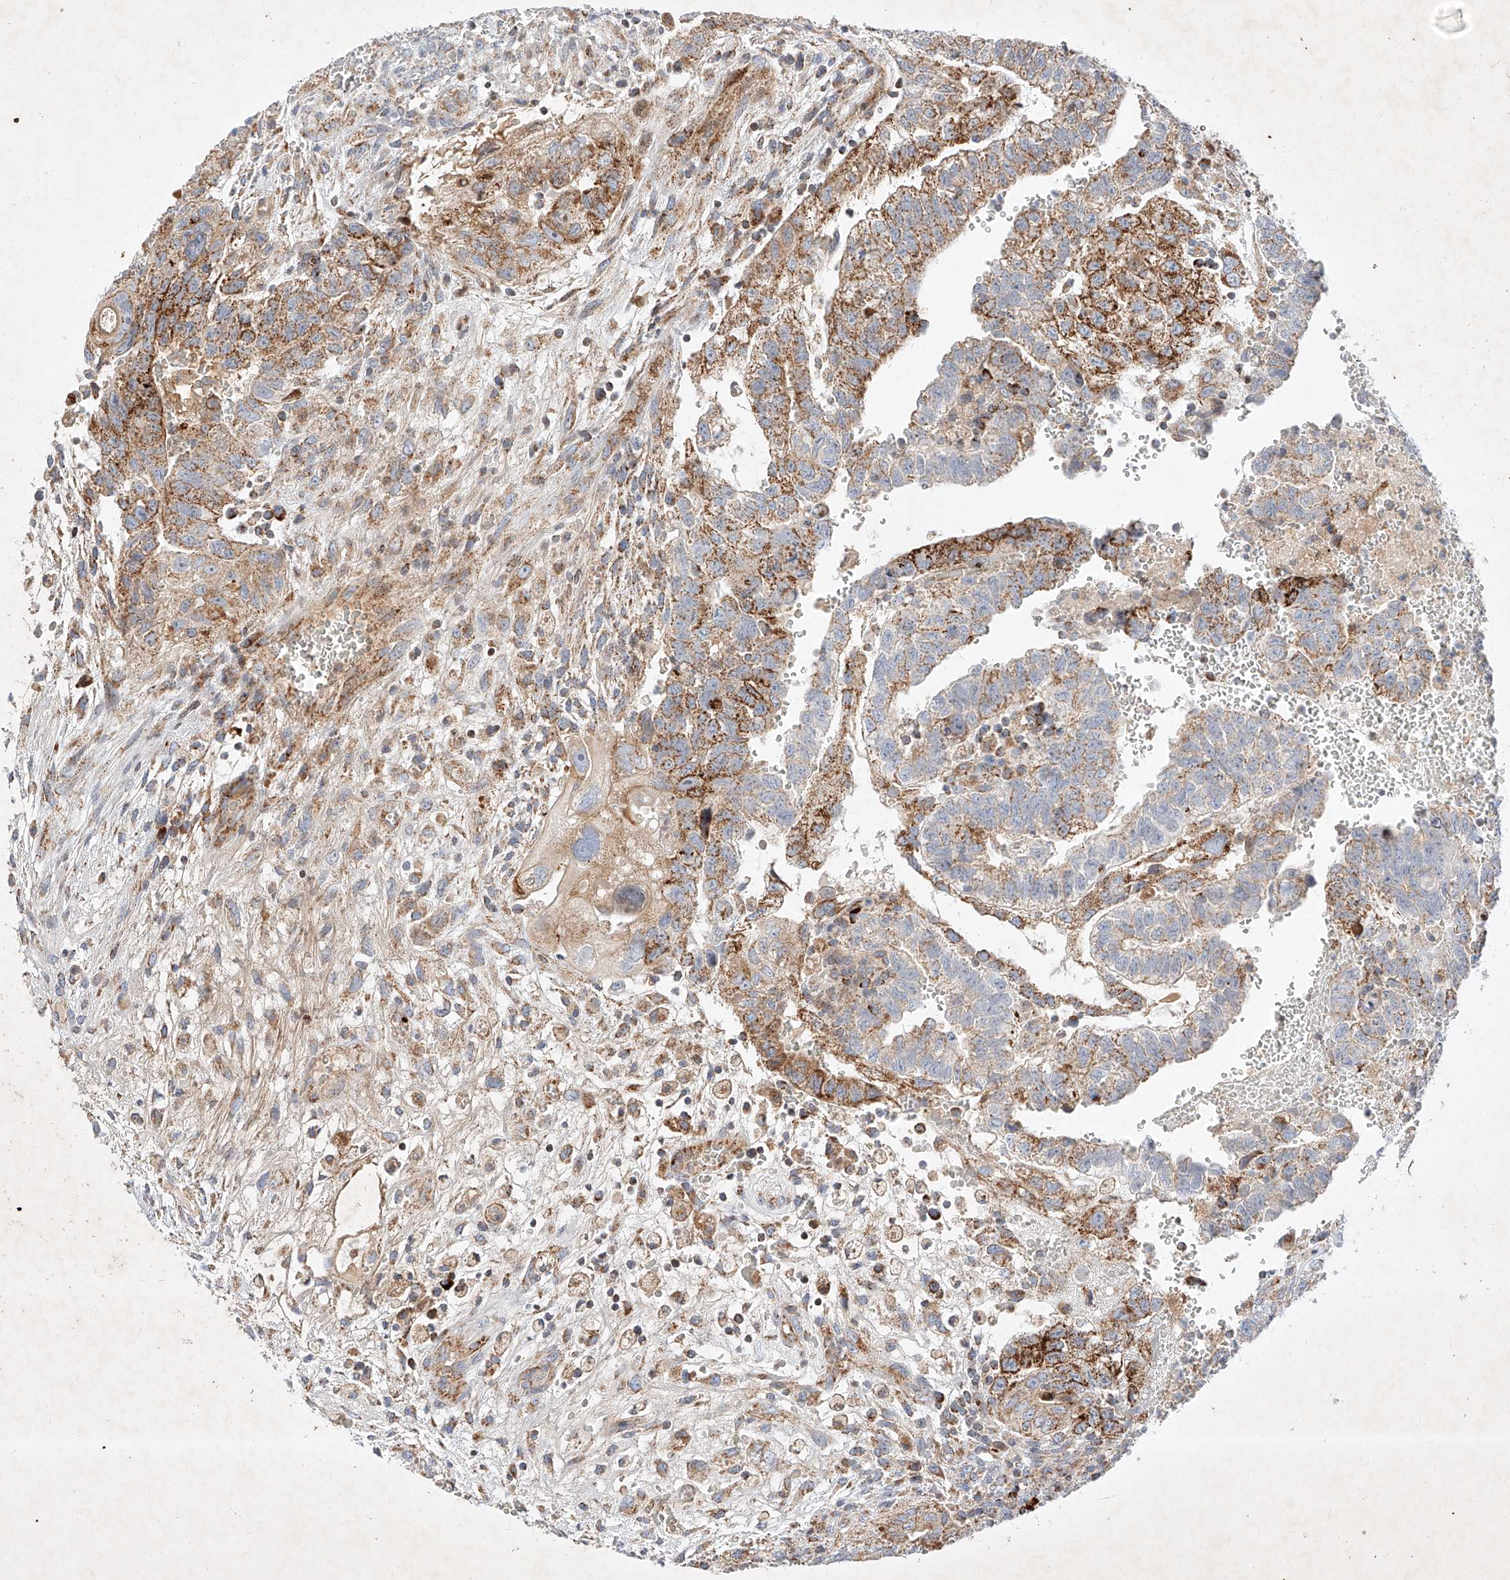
{"staining": {"intensity": "moderate", "quantity": ">75%", "location": "cytoplasmic/membranous"}, "tissue": "testis cancer", "cell_type": "Tumor cells", "image_type": "cancer", "snomed": [{"axis": "morphology", "description": "Carcinoma, Embryonal, NOS"}, {"axis": "topography", "description": "Testis"}], "caption": "Protein staining of testis cancer (embryonal carcinoma) tissue reveals moderate cytoplasmic/membranous expression in about >75% of tumor cells.", "gene": "OSGEPL1", "patient": {"sex": "male", "age": 37}}